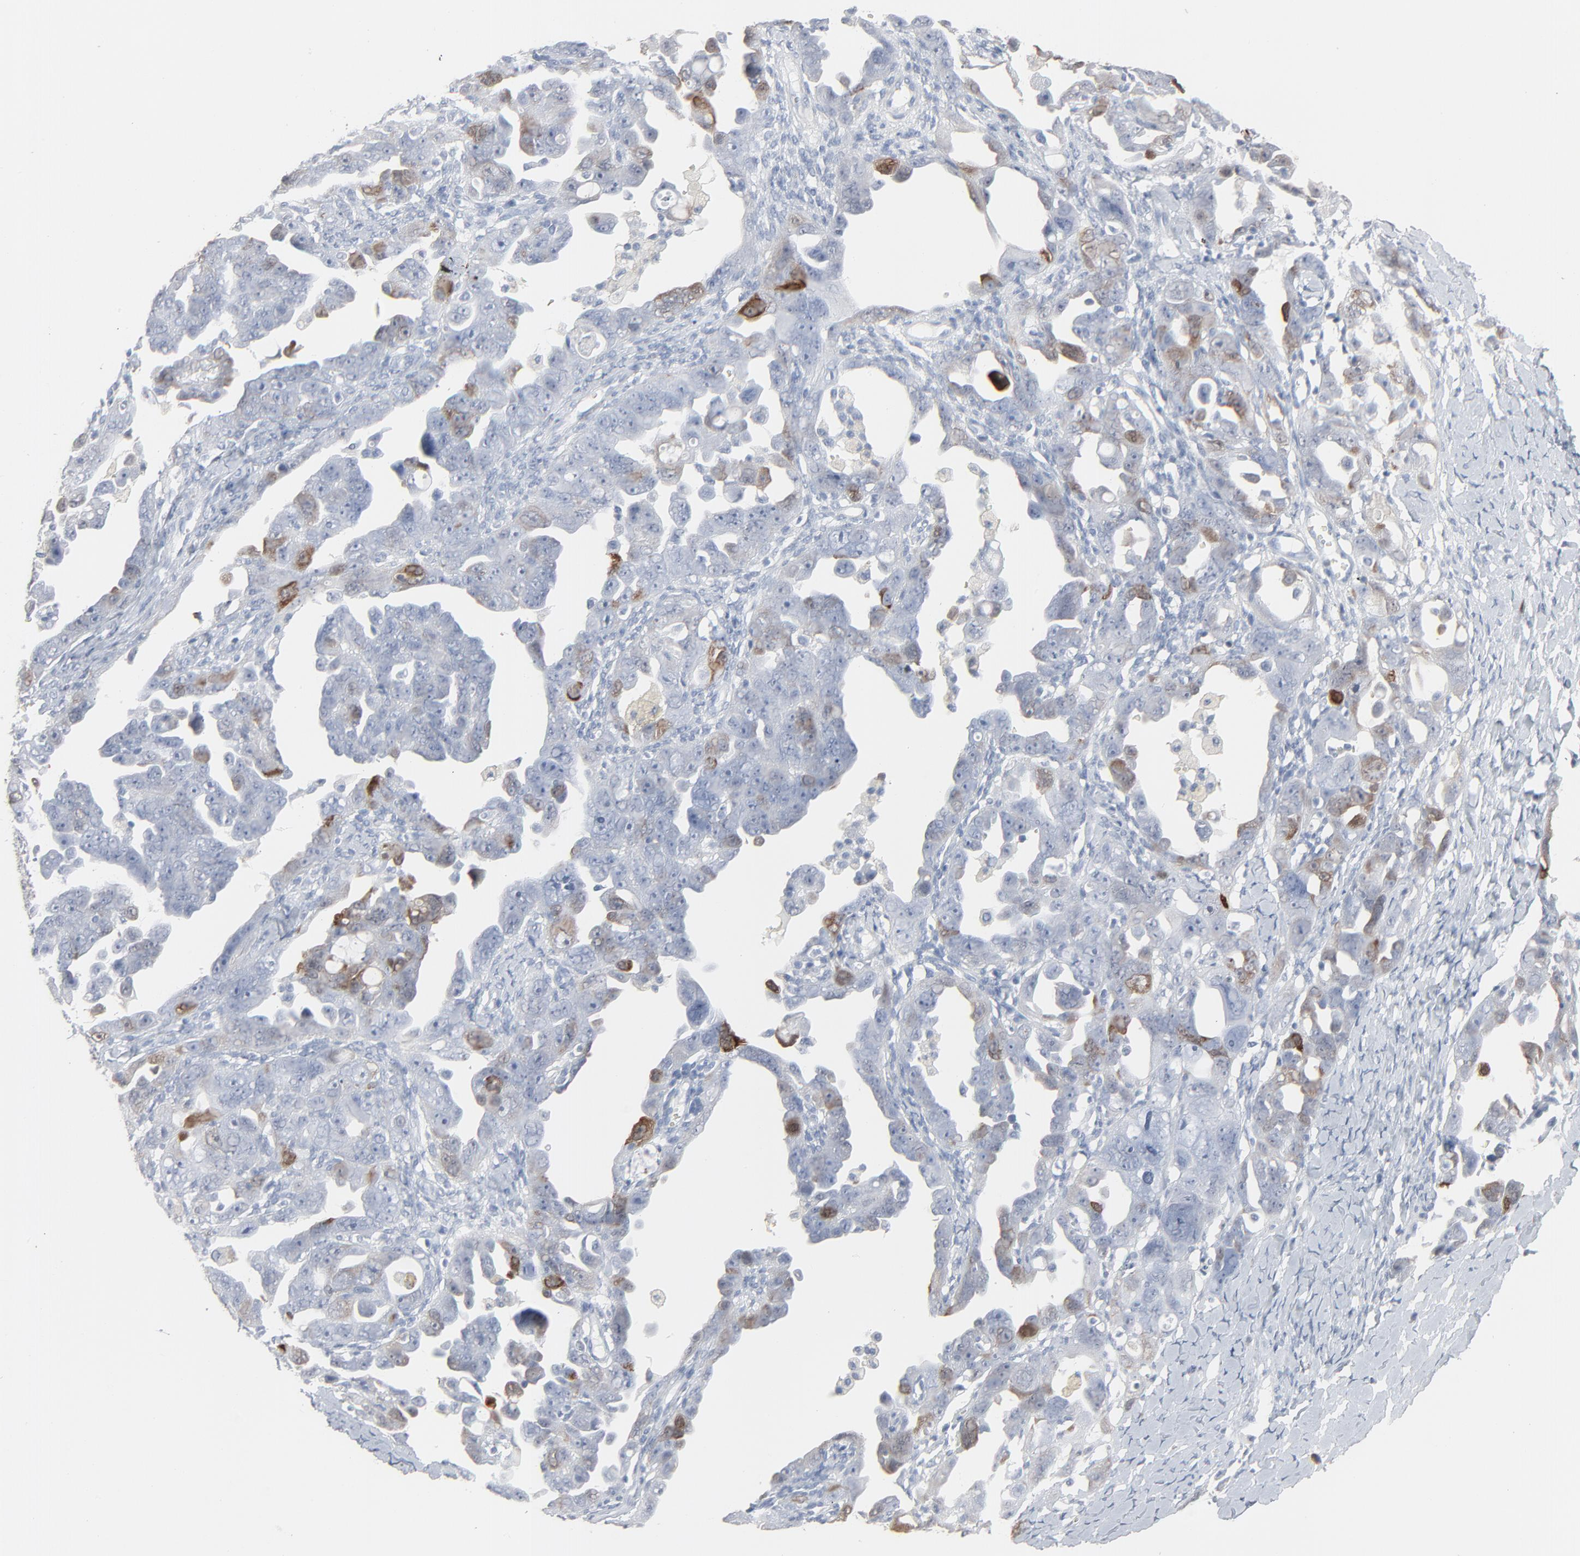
{"staining": {"intensity": "moderate", "quantity": "<25%", "location": "cytoplasmic/membranous"}, "tissue": "ovarian cancer", "cell_type": "Tumor cells", "image_type": "cancer", "snomed": [{"axis": "morphology", "description": "Cystadenocarcinoma, serous, NOS"}, {"axis": "topography", "description": "Ovary"}], "caption": "Human ovarian cancer stained with a protein marker demonstrates moderate staining in tumor cells.", "gene": "PHGDH", "patient": {"sex": "female", "age": 66}}